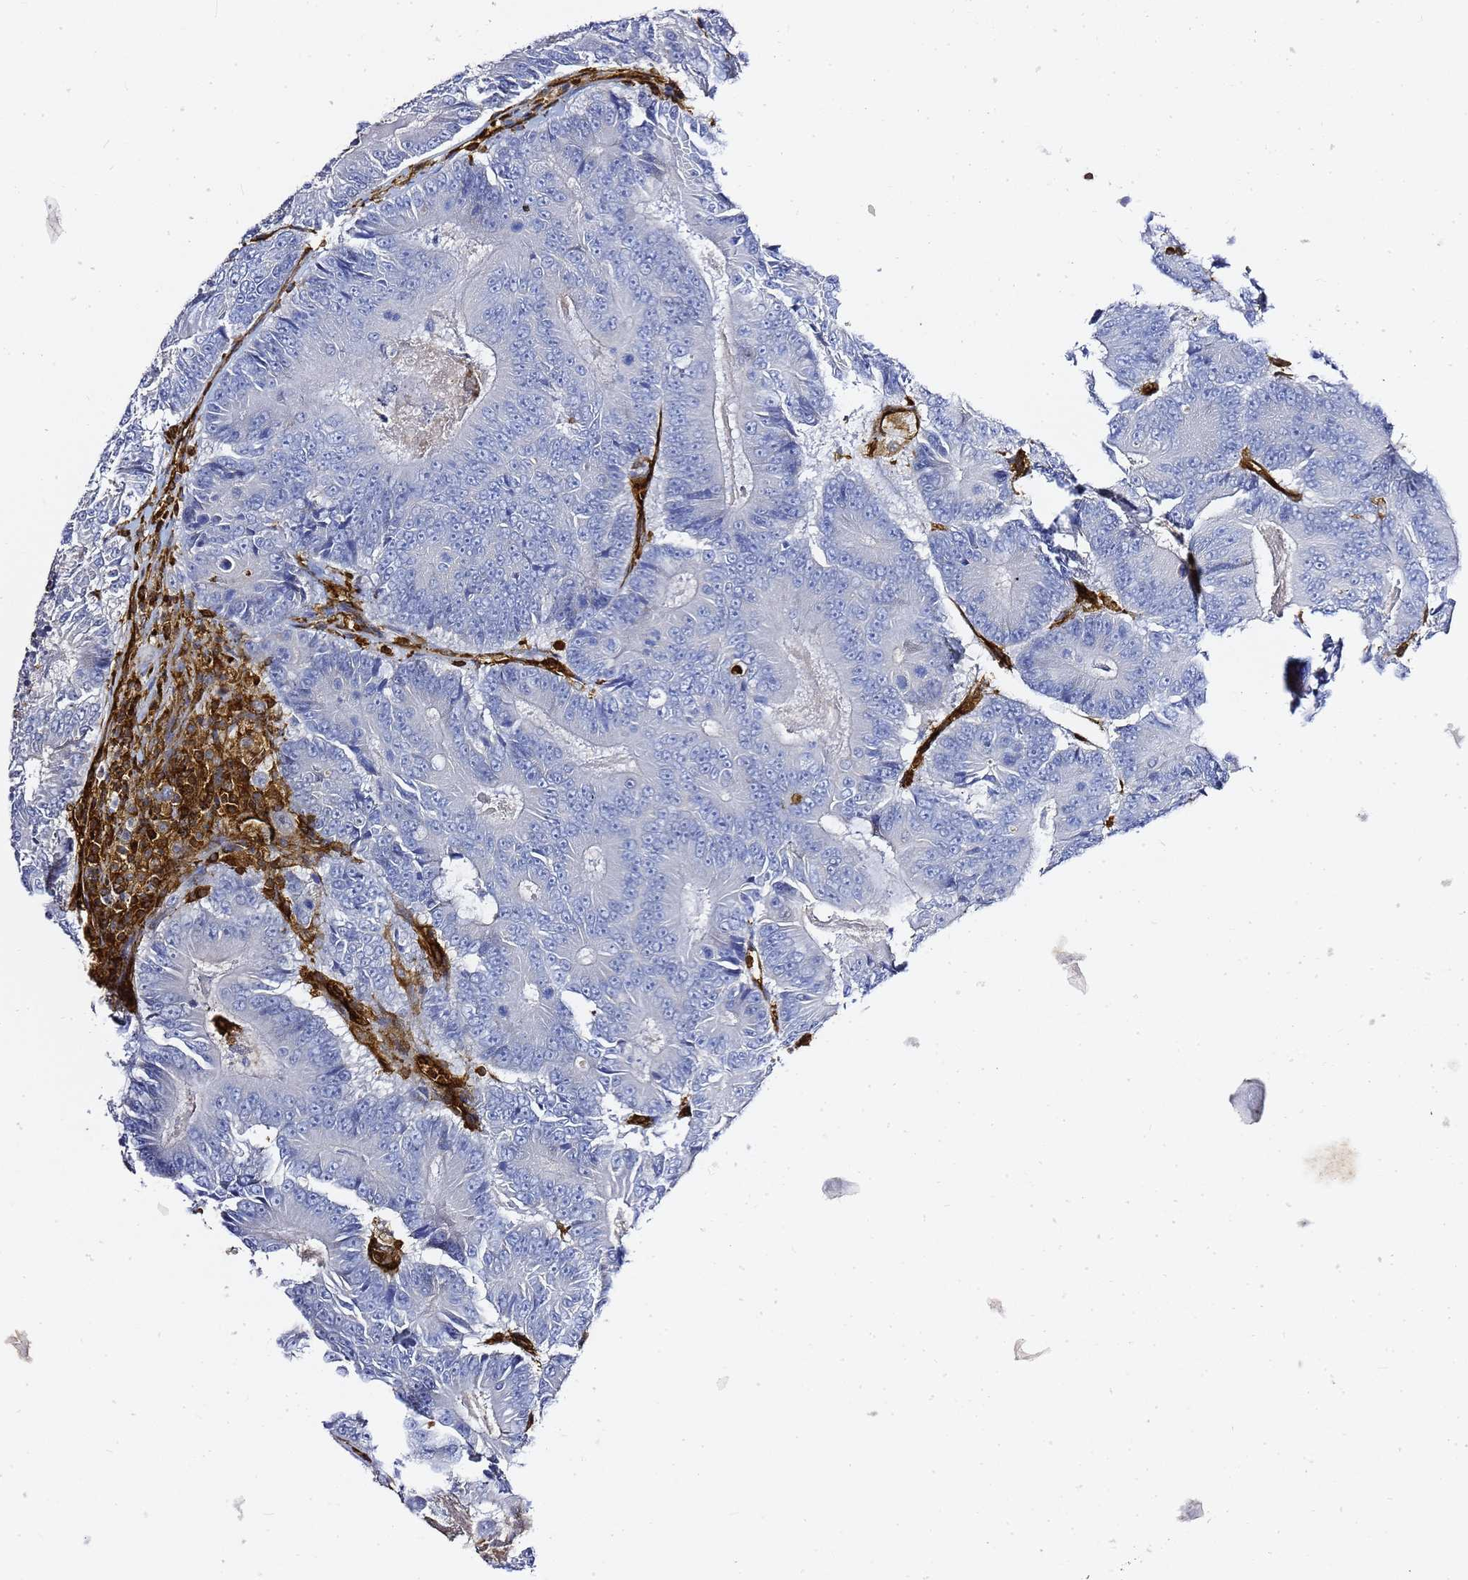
{"staining": {"intensity": "negative", "quantity": "none", "location": "none"}, "tissue": "colorectal cancer", "cell_type": "Tumor cells", "image_type": "cancer", "snomed": [{"axis": "morphology", "description": "Adenocarcinoma, NOS"}, {"axis": "topography", "description": "Colon"}], "caption": "Tumor cells show no significant protein positivity in adenocarcinoma (colorectal).", "gene": "ZBTB8OS", "patient": {"sex": "male", "age": 83}}